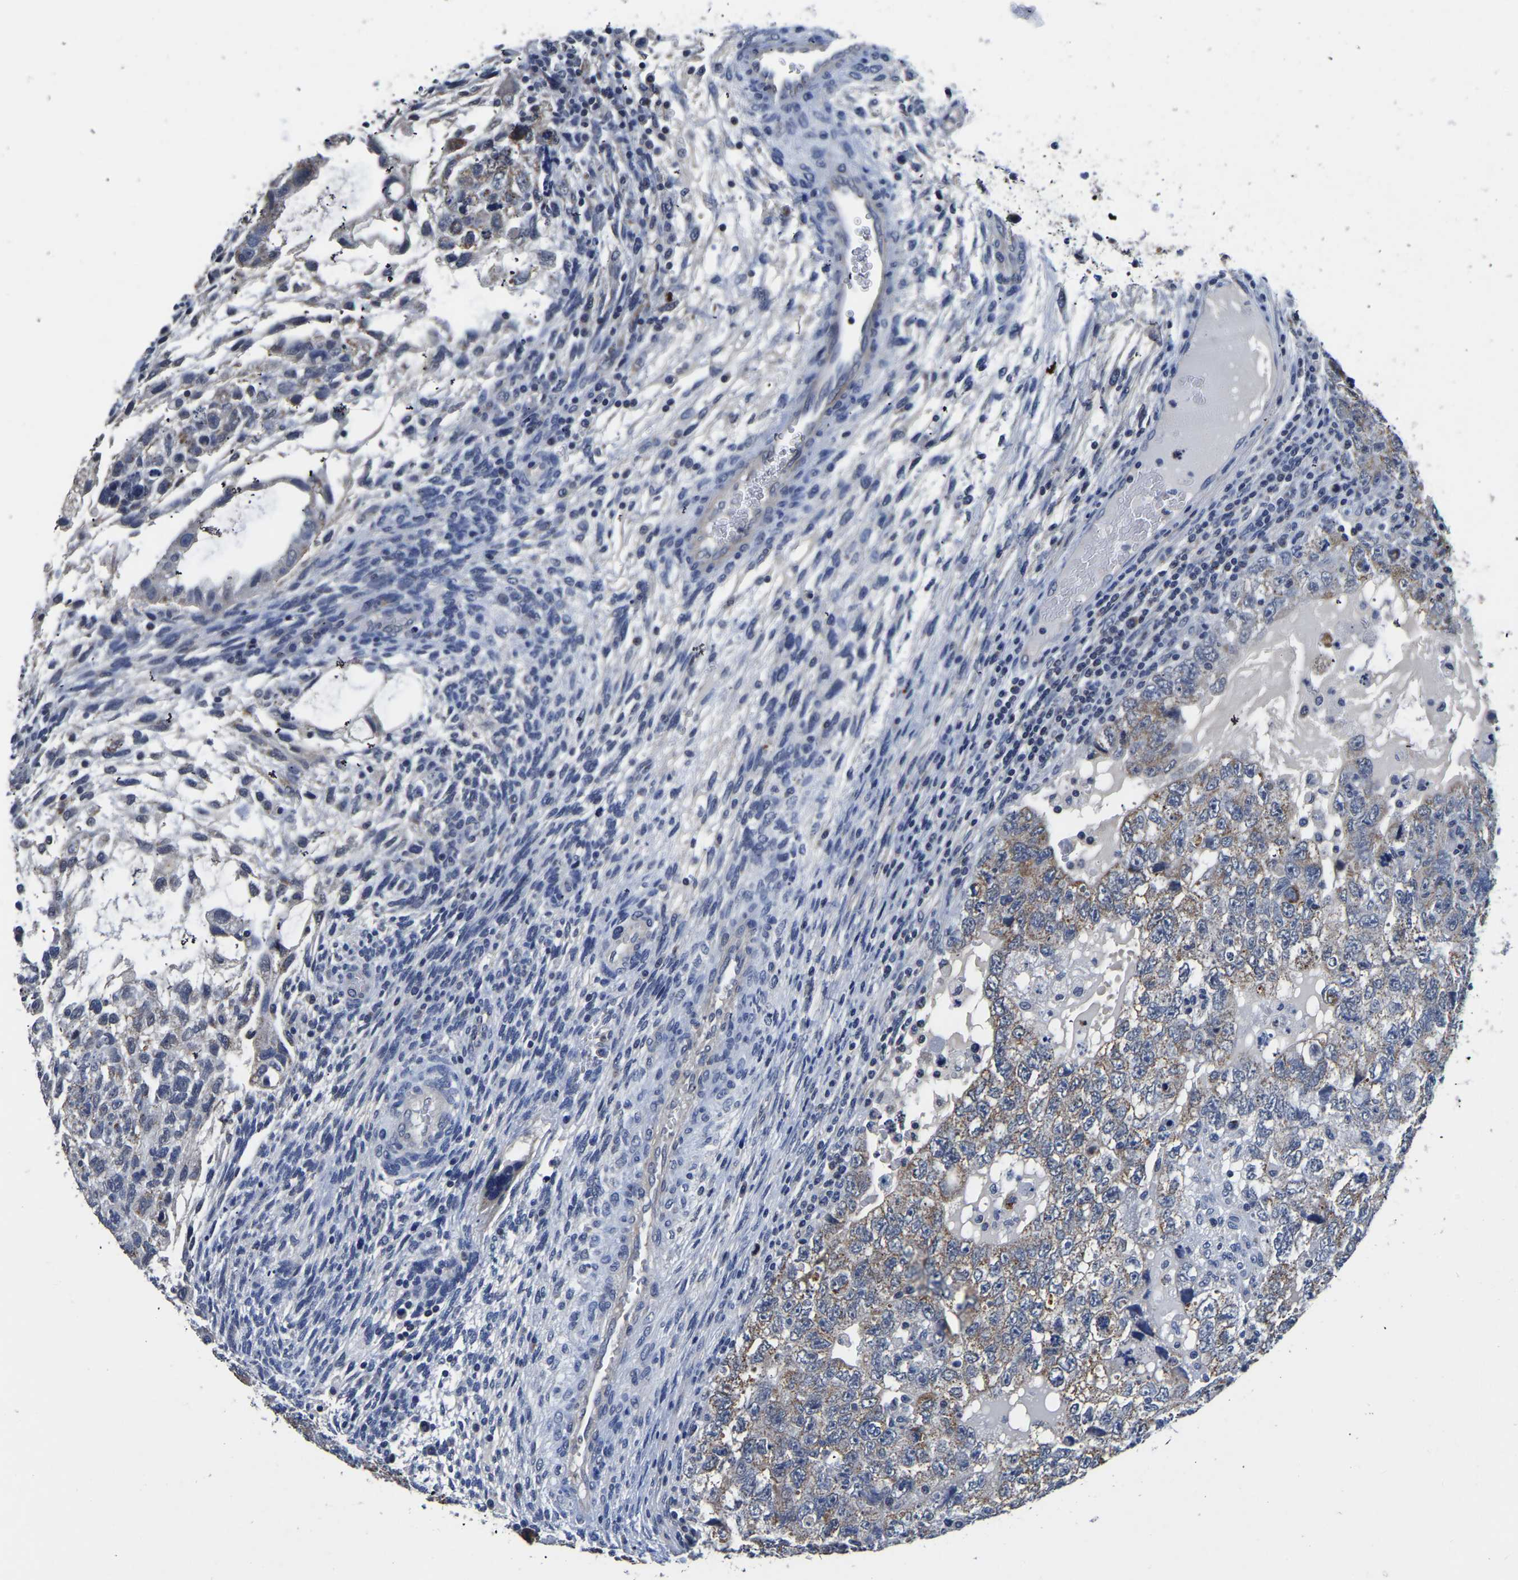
{"staining": {"intensity": "moderate", "quantity": "25%-75%", "location": "cytoplasmic/membranous"}, "tissue": "testis cancer", "cell_type": "Tumor cells", "image_type": "cancer", "snomed": [{"axis": "morphology", "description": "Carcinoma, Embryonal, NOS"}, {"axis": "topography", "description": "Testis"}], "caption": "Tumor cells exhibit medium levels of moderate cytoplasmic/membranous expression in approximately 25%-75% of cells in human embryonal carcinoma (testis). Using DAB (brown) and hematoxylin (blue) stains, captured at high magnification using brightfield microscopy.", "gene": "FGD5", "patient": {"sex": "male", "age": 36}}